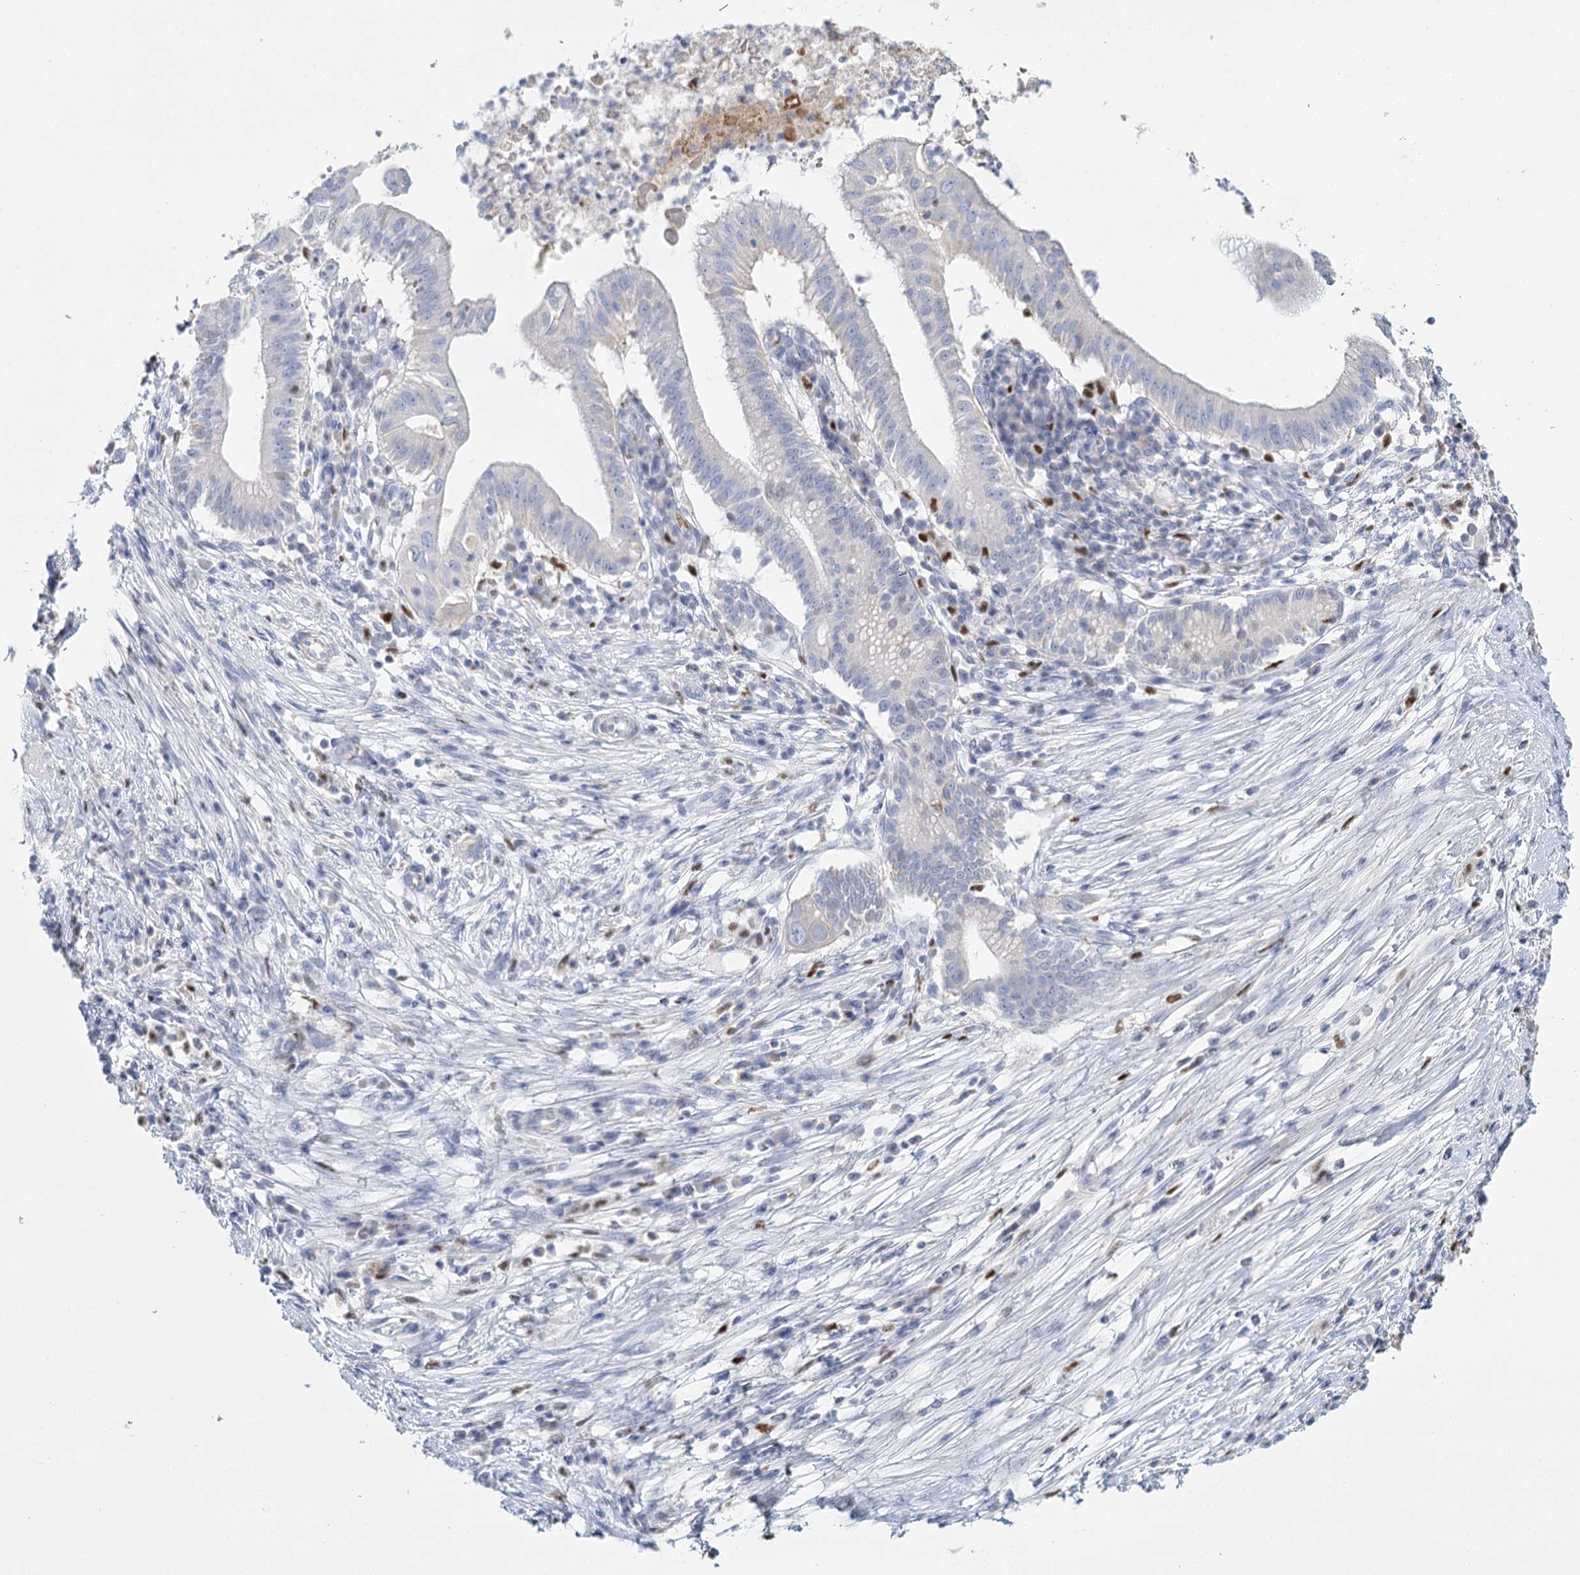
{"staining": {"intensity": "negative", "quantity": "none", "location": "none"}, "tissue": "pancreatic cancer", "cell_type": "Tumor cells", "image_type": "cancer", "snomed": [{"axis": "morphology", "description": "Adenocarcinoma, NOS"}, {"axis": "topography", "description": "Pancreas"}], "caption": "Immunohistochemistry image of neoplastic tissue: human pancreatic cancer (adenocarcinoma) stained with DAB (3,3'-diaminobenzidine) exhibits no significant protein positivity in tumor cells.", "gene": "IGSF3", "patient": {"sex": "male", "age": 68}}